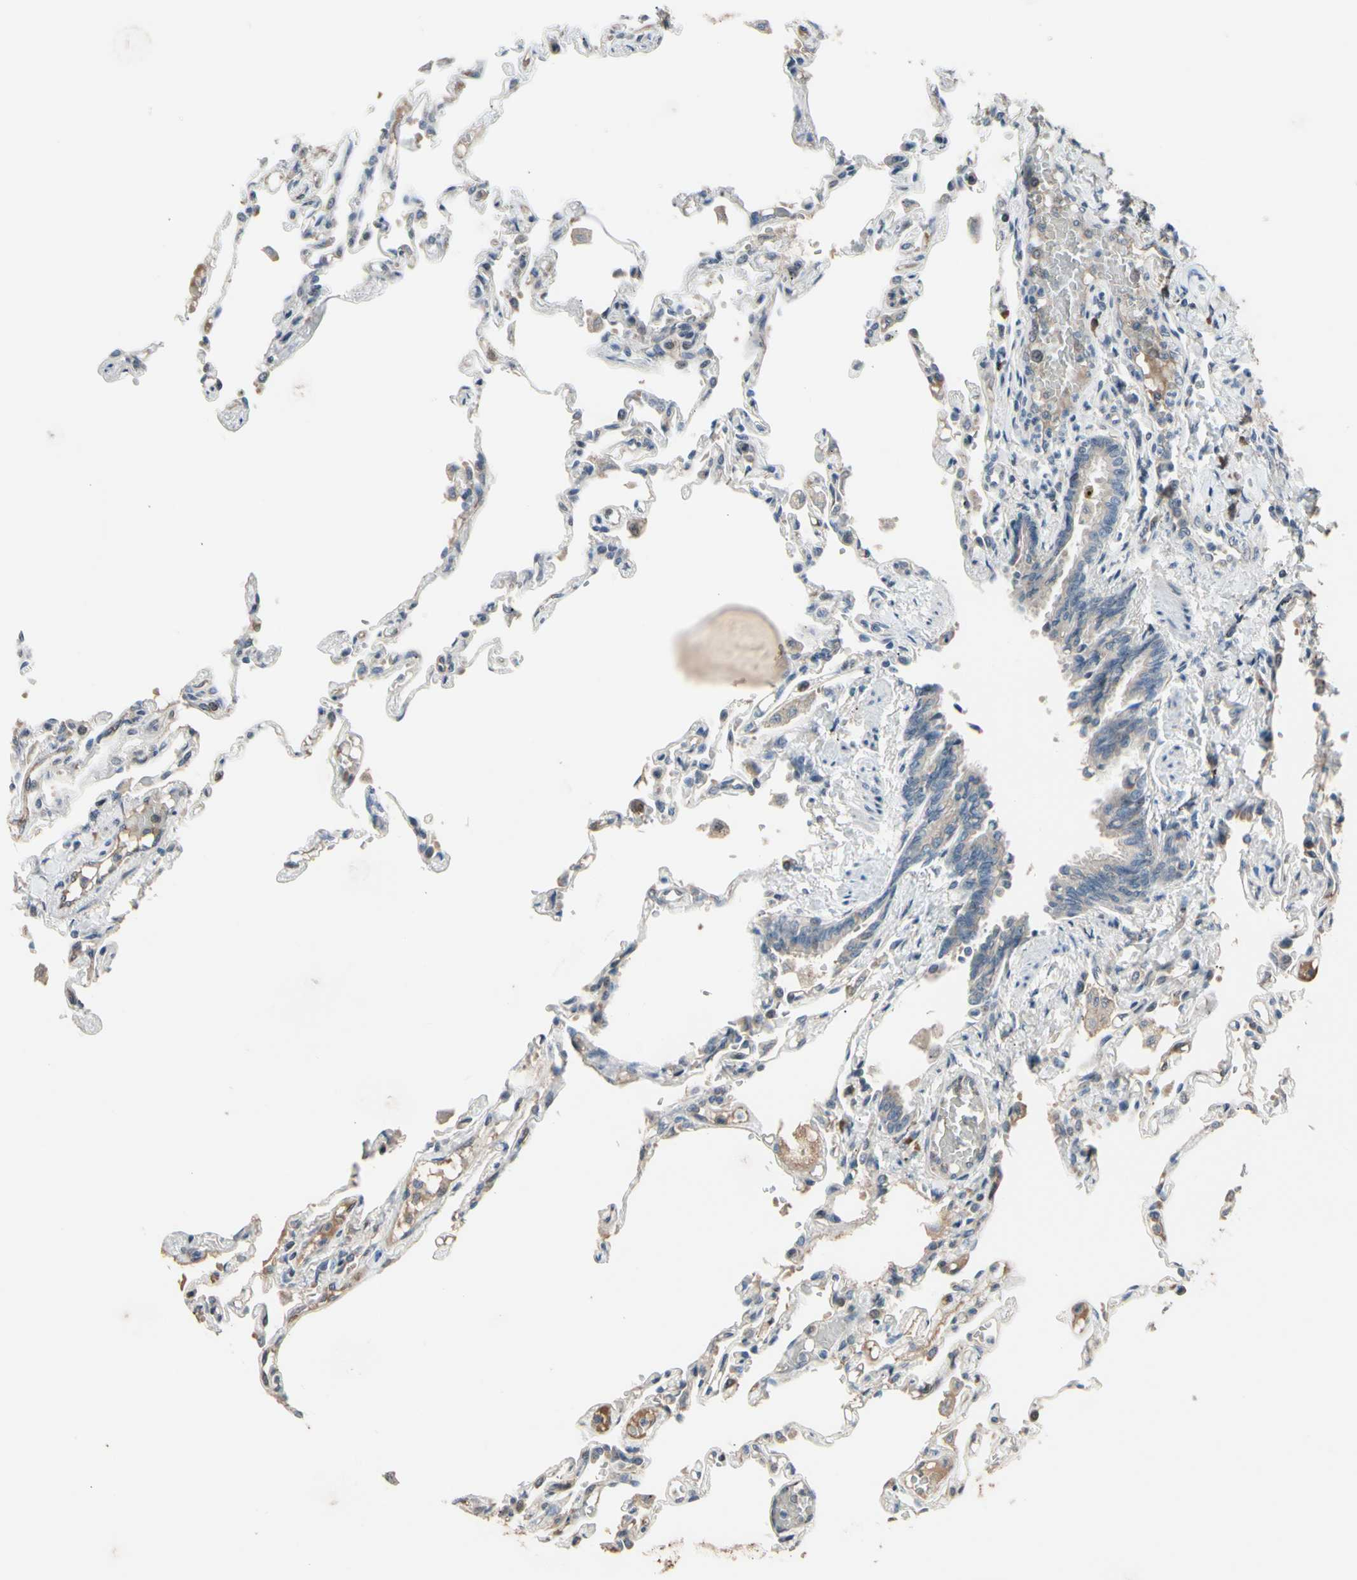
{"staining": {"intensity": "weak", "quantity": "25%-75%", "location": "cytoplasmic/membranous"}, "tissue": "lung", "cell_type": "Alveolar cells", "image_type": "normal", "snomed": [{"axis": "morphology", "description": "Normal tissue, NOS"}, {"axis": "topography", "description": "Lung"}], "caption": "Weak cytoplasmic/membranous expression is appreciated in approximately 25%-75% of alveolar cells in unremarkable lung. Using DAB (brown) and hematoxylin (blue) stains, captured at high magnification using brightfield microscopy.", "gene": "SNX29", "patient": {"sex": "male", "age": 21}}